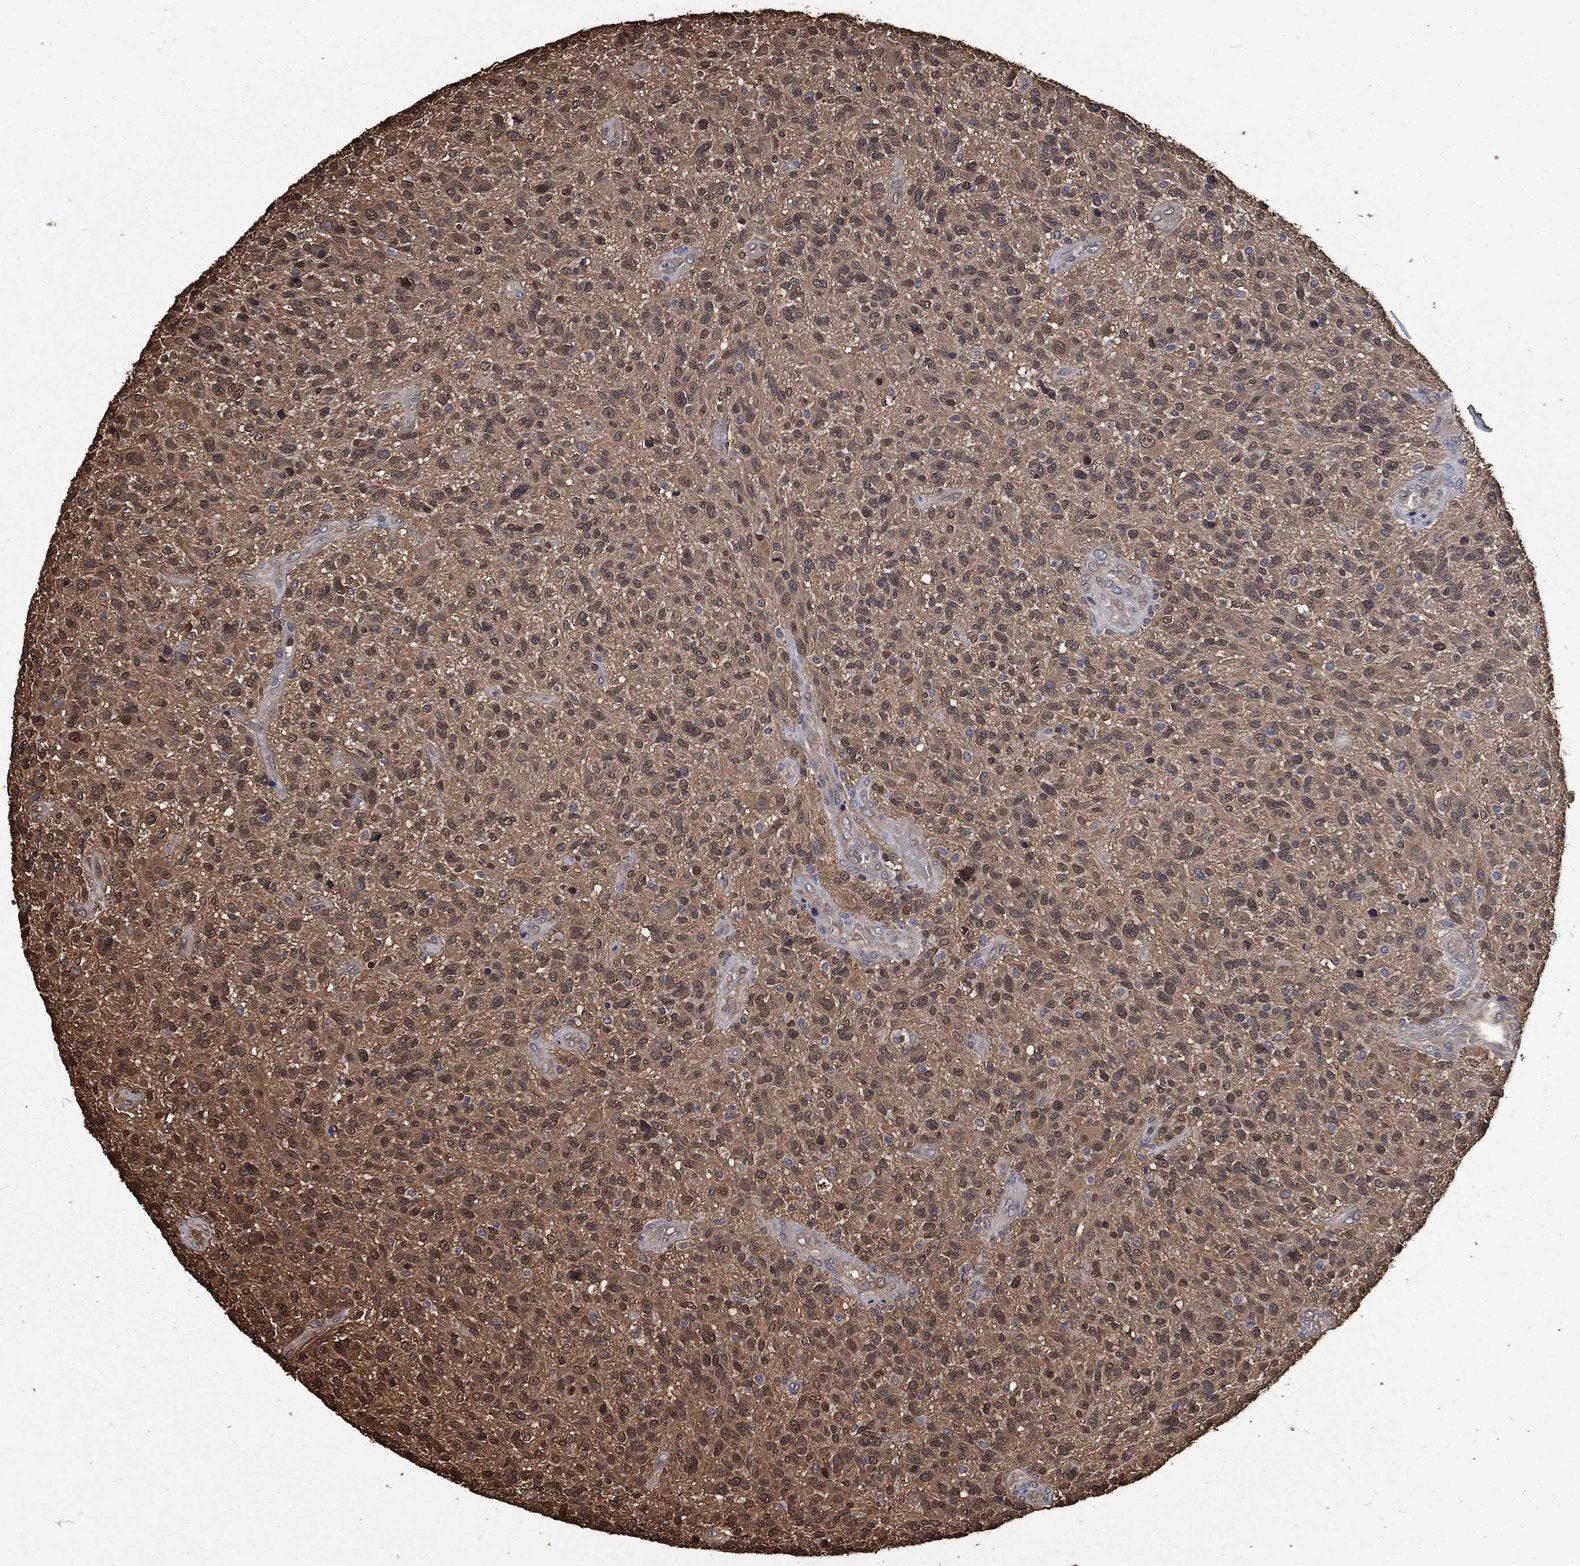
{"staining": {"intensity": "moderate", "quantity": "<25%", "location": "cytoplasmic/membranous,nuclear"}, "tissue": "glioma", "cell_type": "Tumor cells", "image_type": "cancer", "snomed": [{"axis": "morphology", "description": "Glioma, malignant, High grade"}, {"axis": "topography", "description": "Brain"}], "caption": "Brown immunohistochemical staining in human glioma displays moderate cytoplasmic/membranous and nuclear positivity in approximately <25% of tumor cells.", "gene": "PRDX4", "patient": {"sex": "male", "age": 47}}